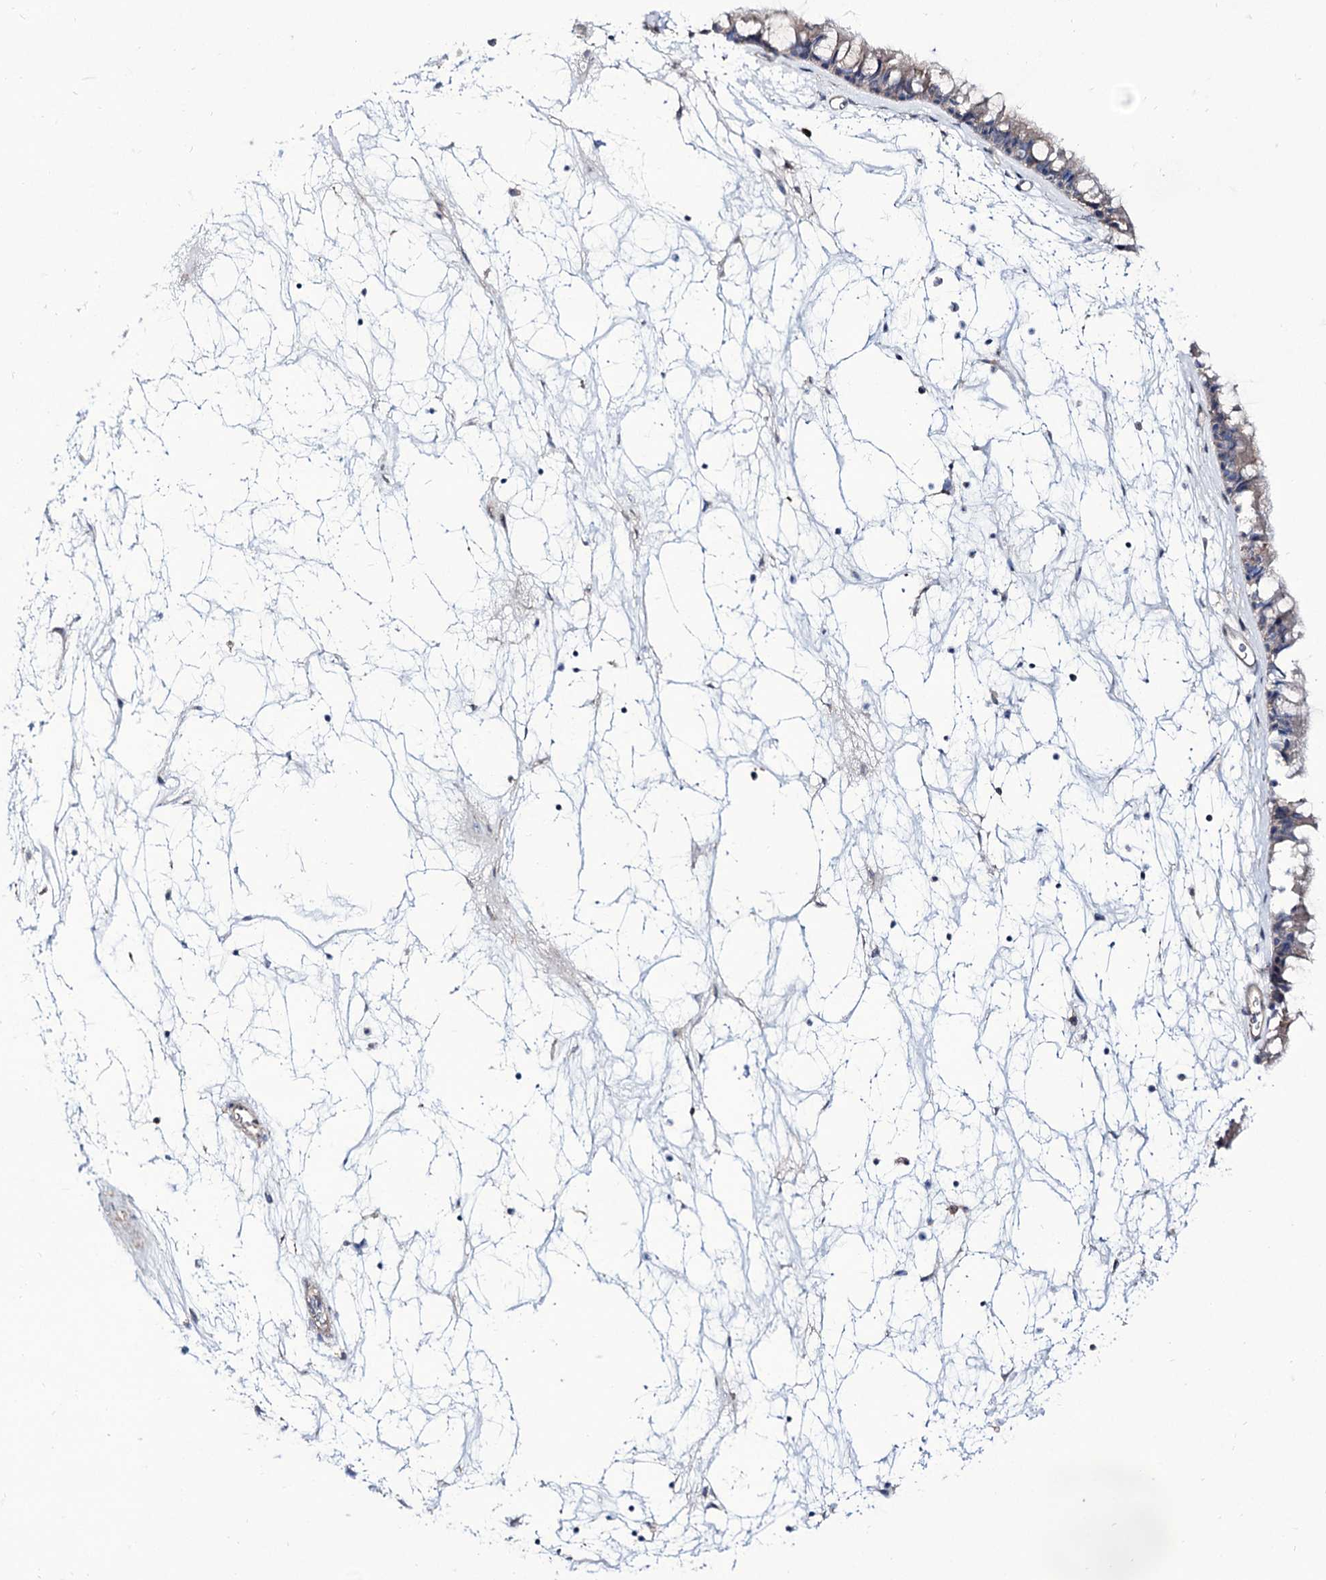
{"staining": {"intensity": "weak", "quantity": "25%-75%", "location": "cytoplasmic/membranous"}, "tissue": "nasopharynx", "cell_type": "Respiratory epithelial cells", "image_type": "normal", "snomed": [{"axis": "morphology", "description": "Normal tissue, NOS"}, {"axis": "topography", "description": "Nasopharynx"}], "caption": "High-magnification brightfield microscopy of normal nasopharynx stained with DAB (3,3'-diaminobenzidine) (brown) and counterstained with hematoxylin (blue). respiratory epithelial cells exhibit weak cytoplasmic/membranous positivity is identified in about25%-75% of cells.", "gene": "SEC24A", "patient": {"sex": "male", "age": 64}}